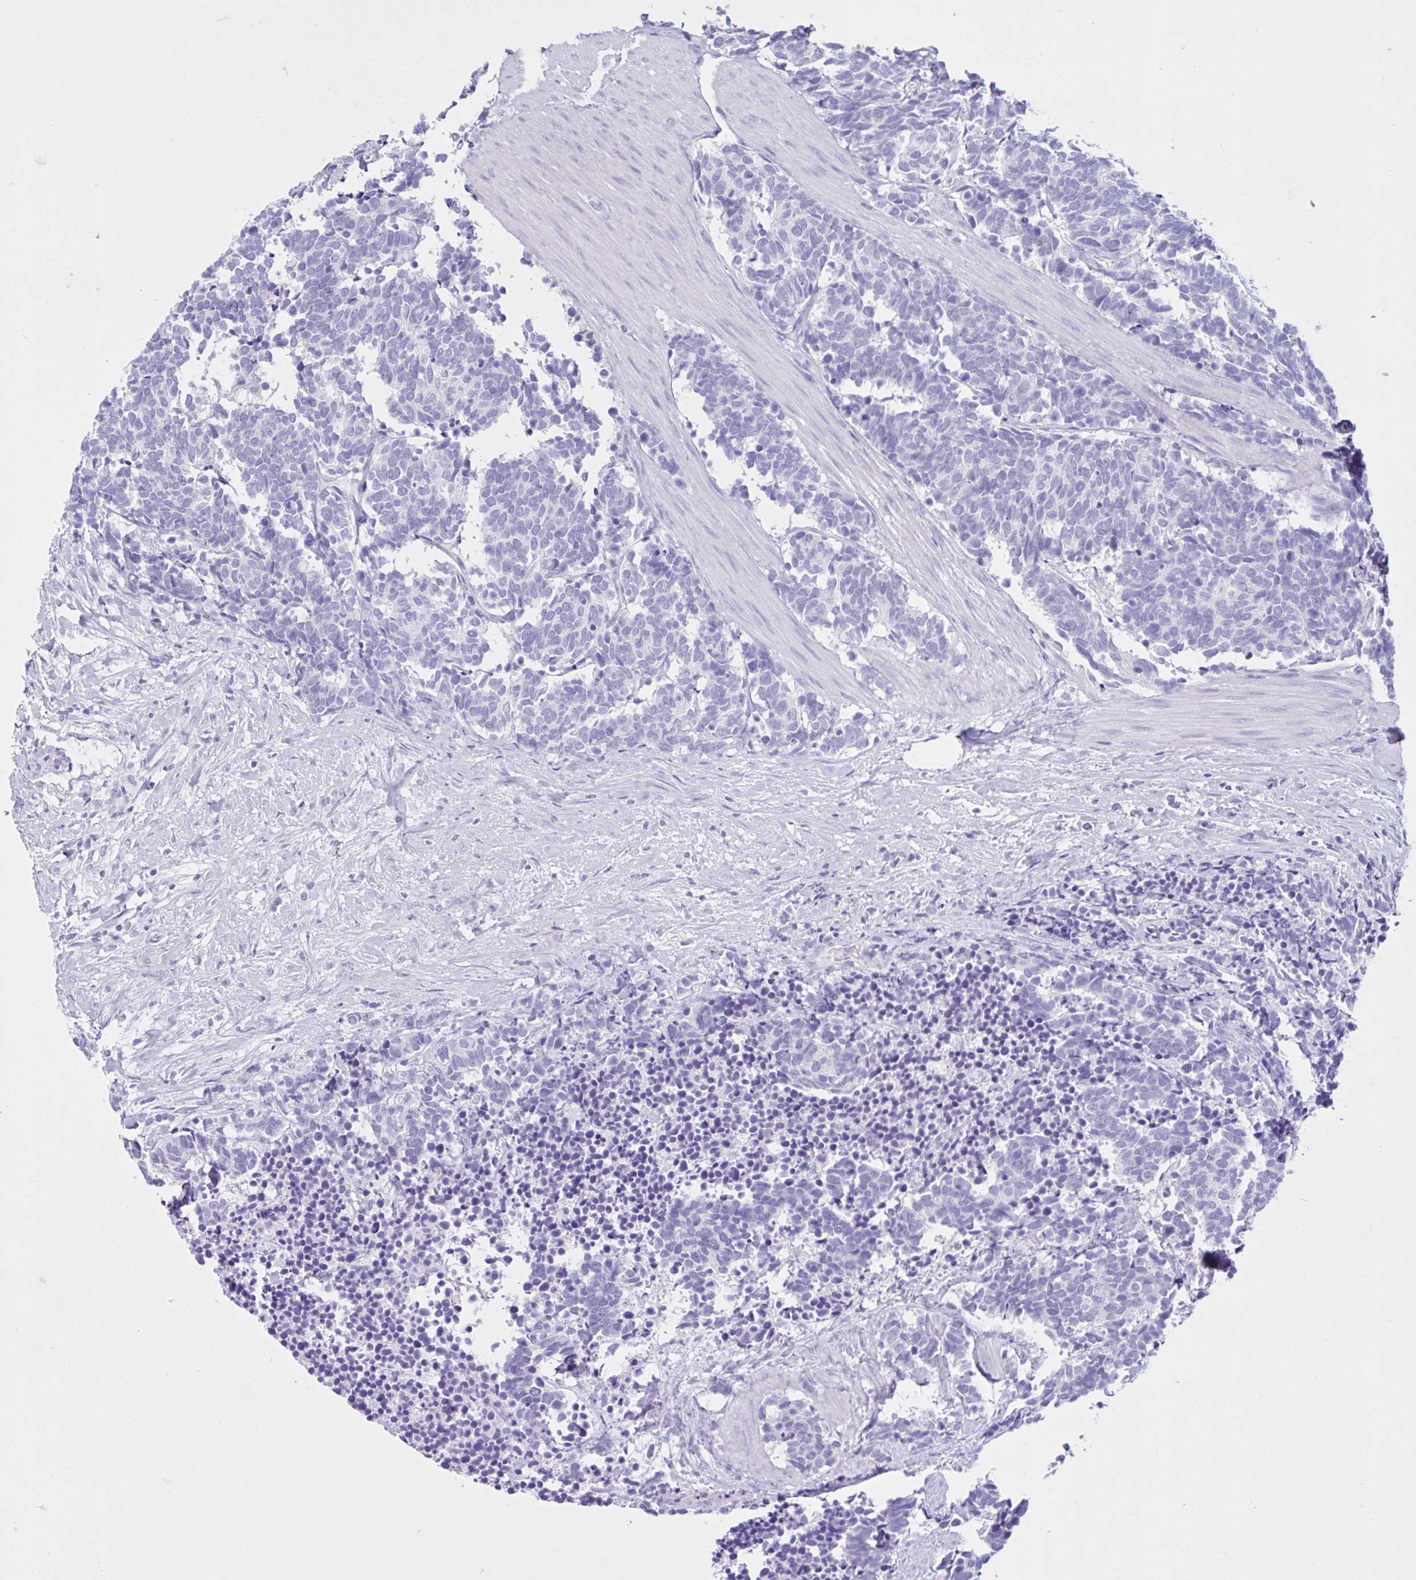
{"staining": {"intensity": "negative", "quantity": "none", "location": "none"}, "tissue": "carcinoid", "cell_type": "Tumor cells", "image_type": "cancer", "snomed": [{"axis": "morphology", "description": "Carcinoma, NOS"}, {"axis": "morphology", "description": "Carcinoid, malignant, NOS"}, {"axis": "topography", "description": "Prostate"}], "caption": "Tumor cells are negative for protein expression in human carcinoid. (IHC, brightfield microscopy, high magnification).", "gene": "CYP19A1", "patient": {"sex": "male", "age": 57}}